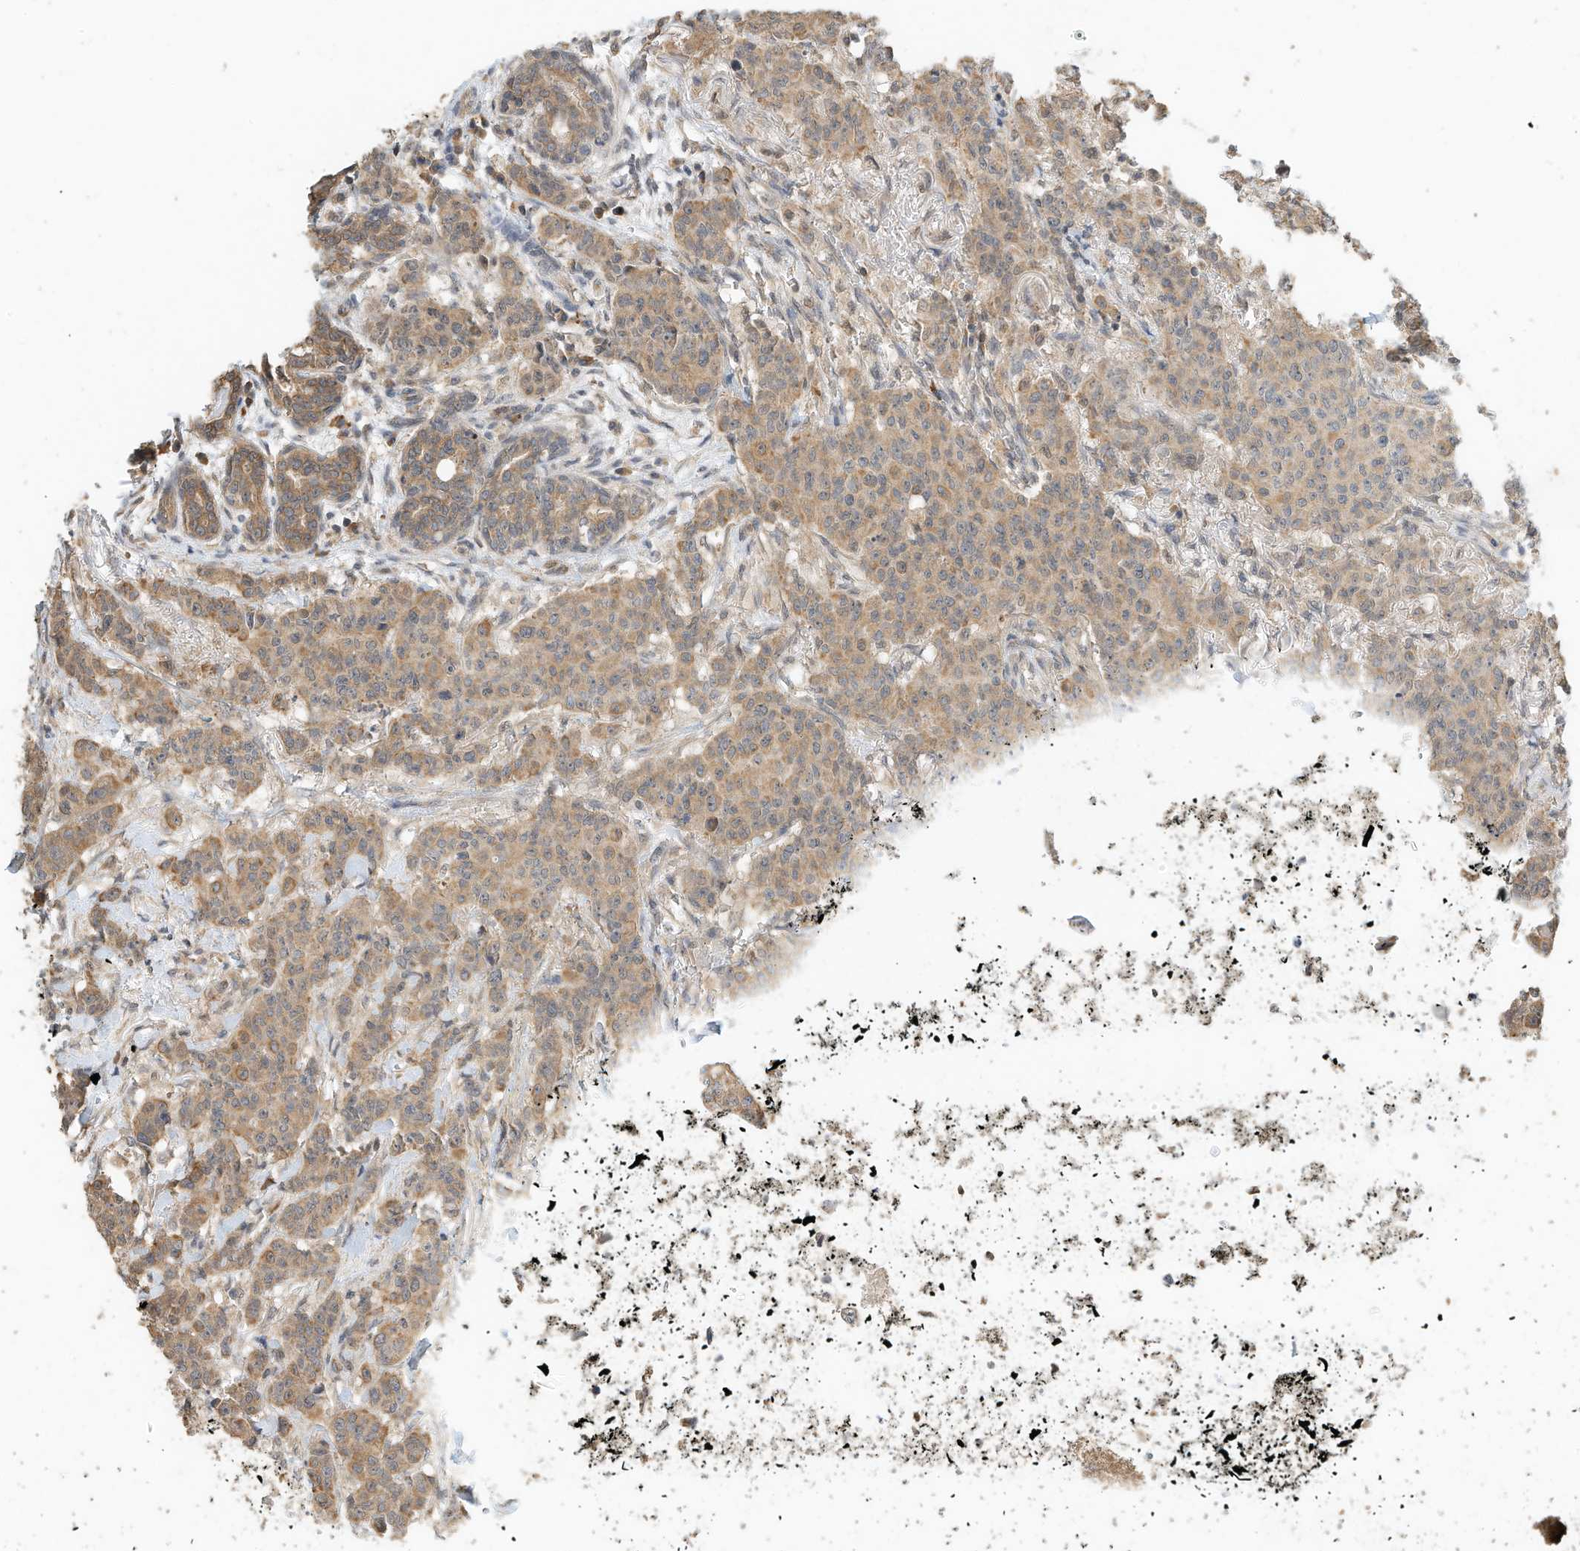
{"staining": {"intensity": "moderate", "quantity": ">75%", "location": "cytoplasmic/membranous"}, "tissue": "breast cancer", "cell_type": "Tumor cells", "image_type": "cancer", "snomed": [{"axis": "morphology", "description": "Duct carcinoma"}, {"axis": "topography", "description": "Breast"}], "caption": "Moderate cytoplasmic/membranous protein positivity is identified in approximately >75% of tumor cells in breast cancer.", "gene": "OFD1", "patient": {"sex": "female", "age": 40}}